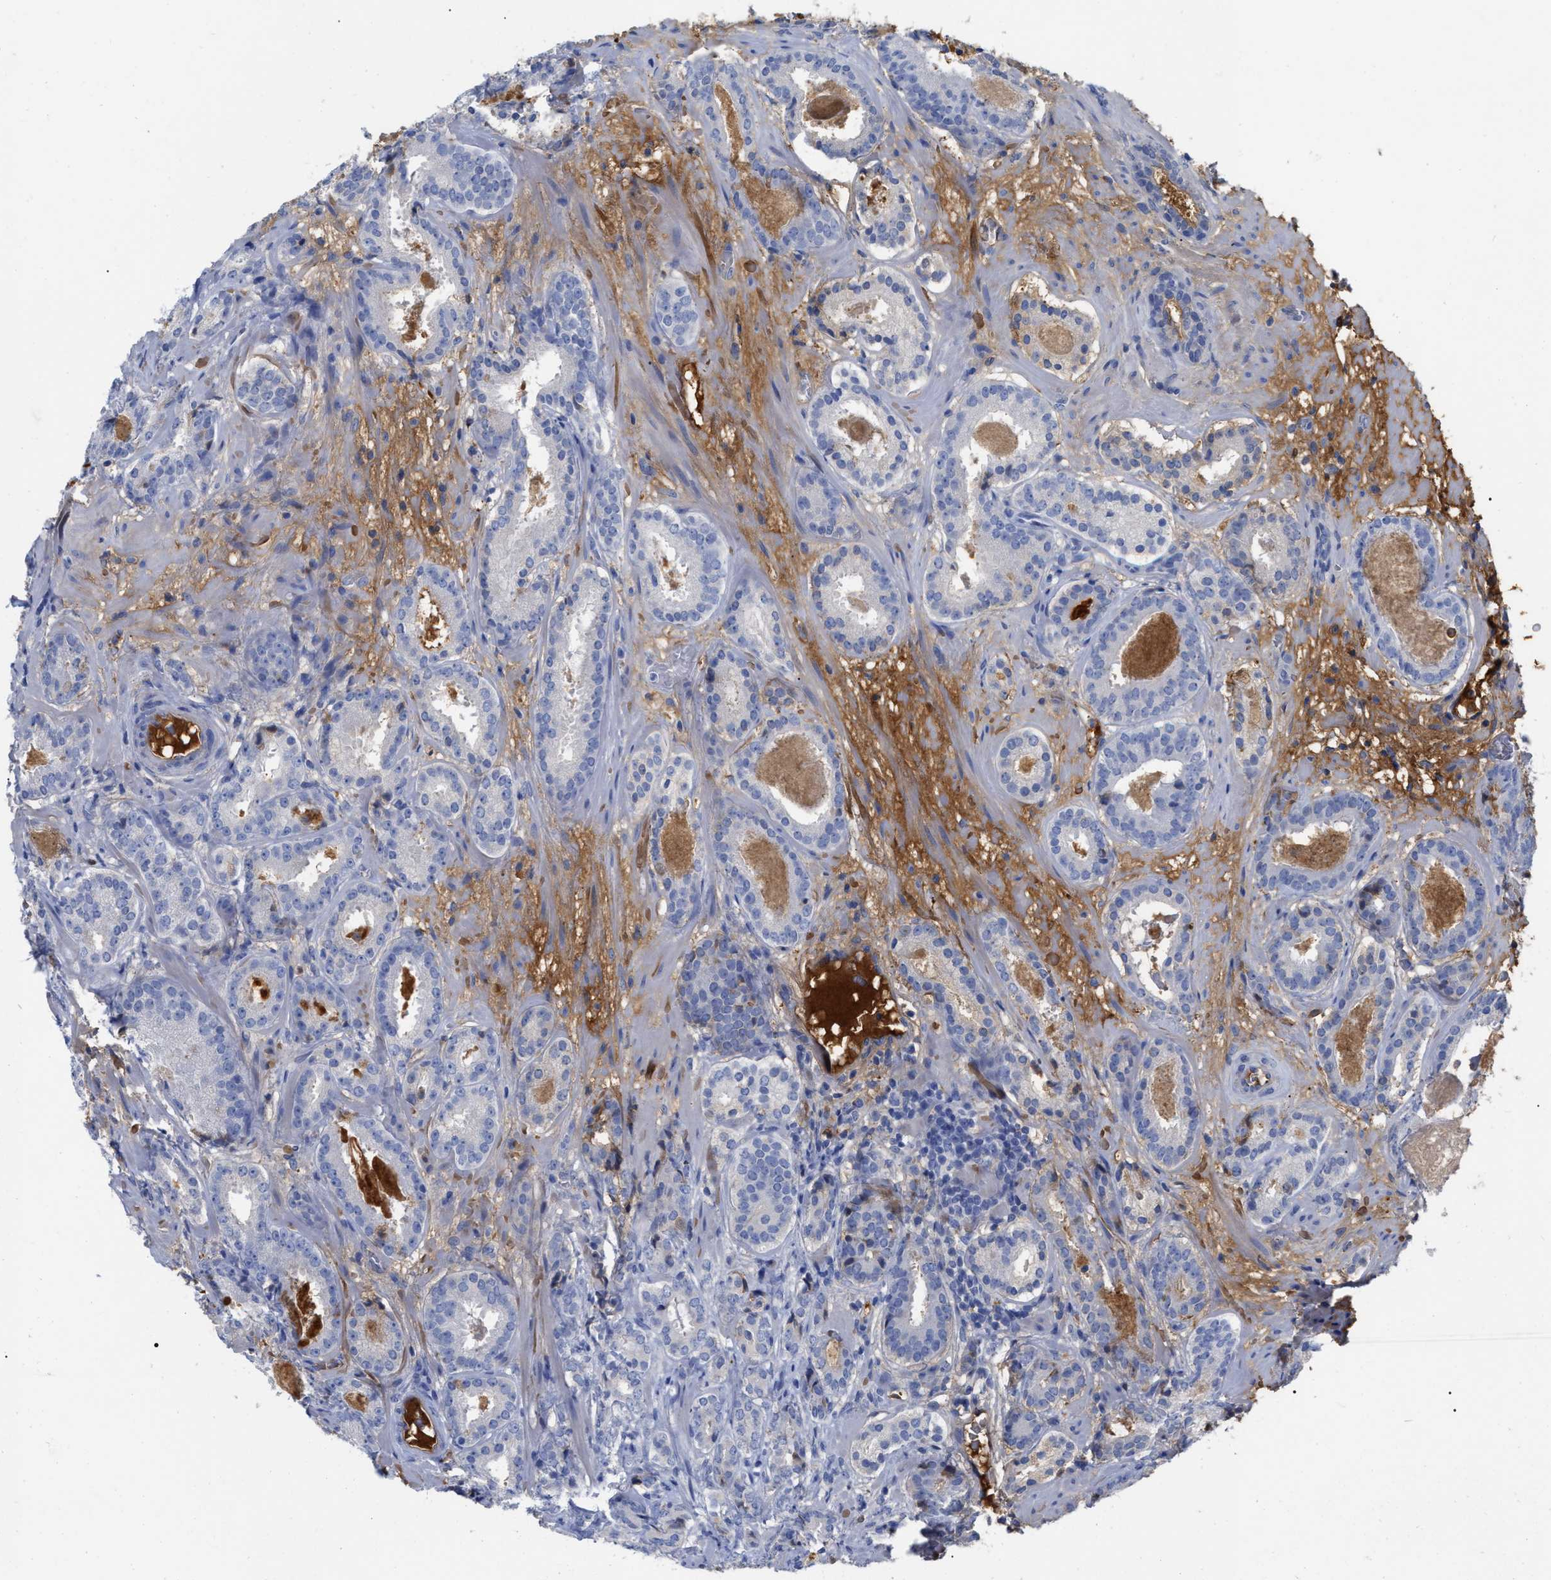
{"staining": {"intensity": "negative", "quantity": "none", "location": "none"}, "tissue": "prostate cancer", "cell_type": "Tumor cells", "image_type": "cancer", "snomed": [{"axis": "morphology", "description": "Adenocarcinoma, Low grade"}, {"axis": "topography", "description": "Prostate"}], "caption": "The image shows no significant positivity in tumor cells of prostate cancer (adenocarcinoma (low-grade)).", "gene": "IGHV5-51", "patient": {"sex": "male", "age": 69}}